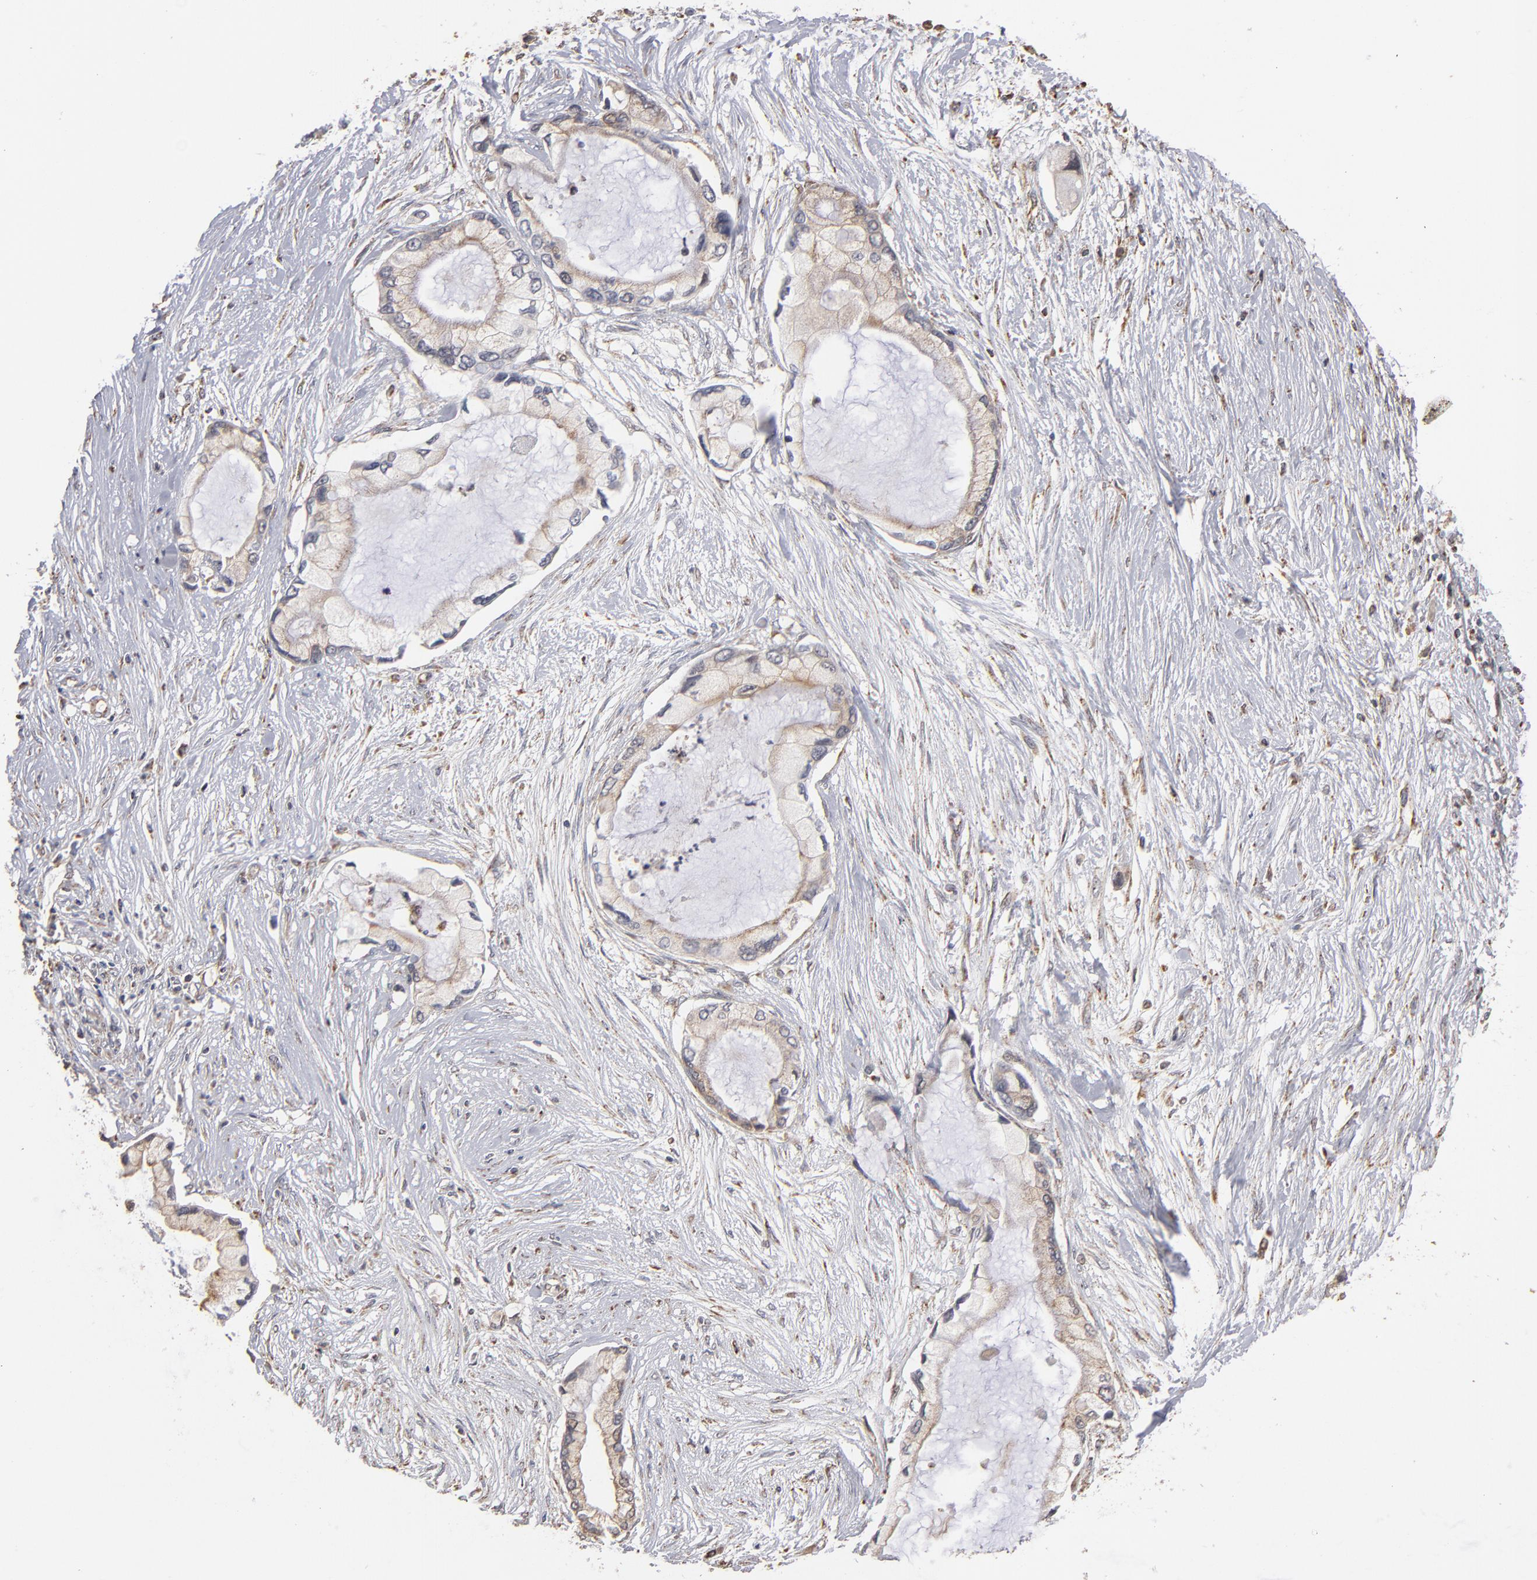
{"staining": {"intensity": "weak", "quantity": ">75%", "location": "cytoplasmic/membranous,nuclear"}, "tissue": "pancreatic cancer", "cell_type": "Tumor cells", "image_type": "cancer", "snomed": [{"axis": "morphology", "description": "Adenocarcinoma, NOS"}, {"axis": "topography", "description": "Pancreas"}], "caption": "Immunohistochemical staining of human pancreatic cancer (adenocarcinoma) exhibits low levels of weak cytoplasmic/membranous and nuclear protein positivity in about >75% of tumor cells. Using DAB (3,3'-diaminobenzidine) (brown) and hematoxylin (blue) stains, captured at high magnification using brightfield microscopy.", "gene": "MIPOL1", "patient": {"sex": "female", "age": 59}}